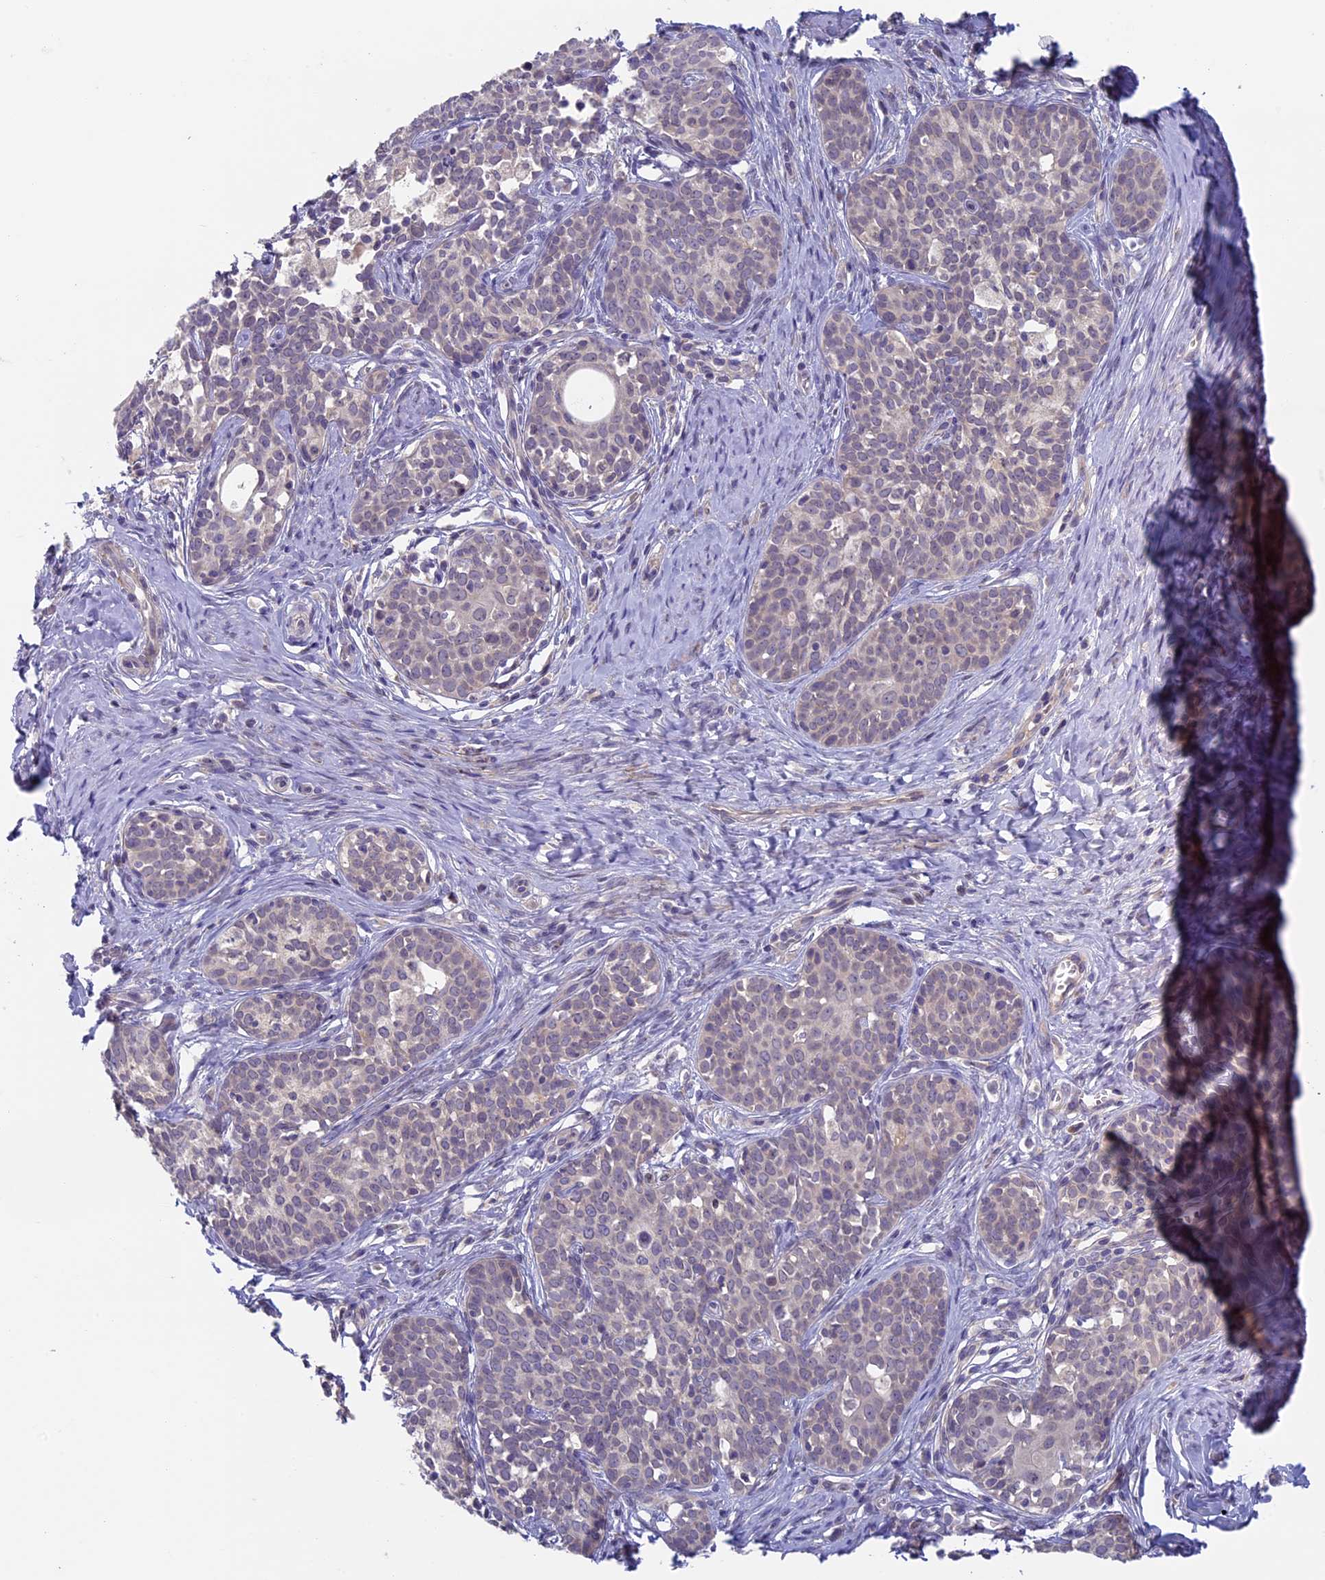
{"staining": {"intensity": "negative", "quantity": "none", "location": "none"}, "tissue": "cervical cancer", "cell_type": "Tumor cells", "image_type": "cancer", "snomed": [{"axis": "morphology", "description": "Squamous cell carcinoma, NOS"}, {"axis": "topography", "description": "Cervix"}], "caption": "Squamous cell carcinoma (cervical) was stained to show a protein in brown. There is no significant expression in tumor cells.", "gene": "RCCD1", "patient": {"sex": "female", "age": 52}}